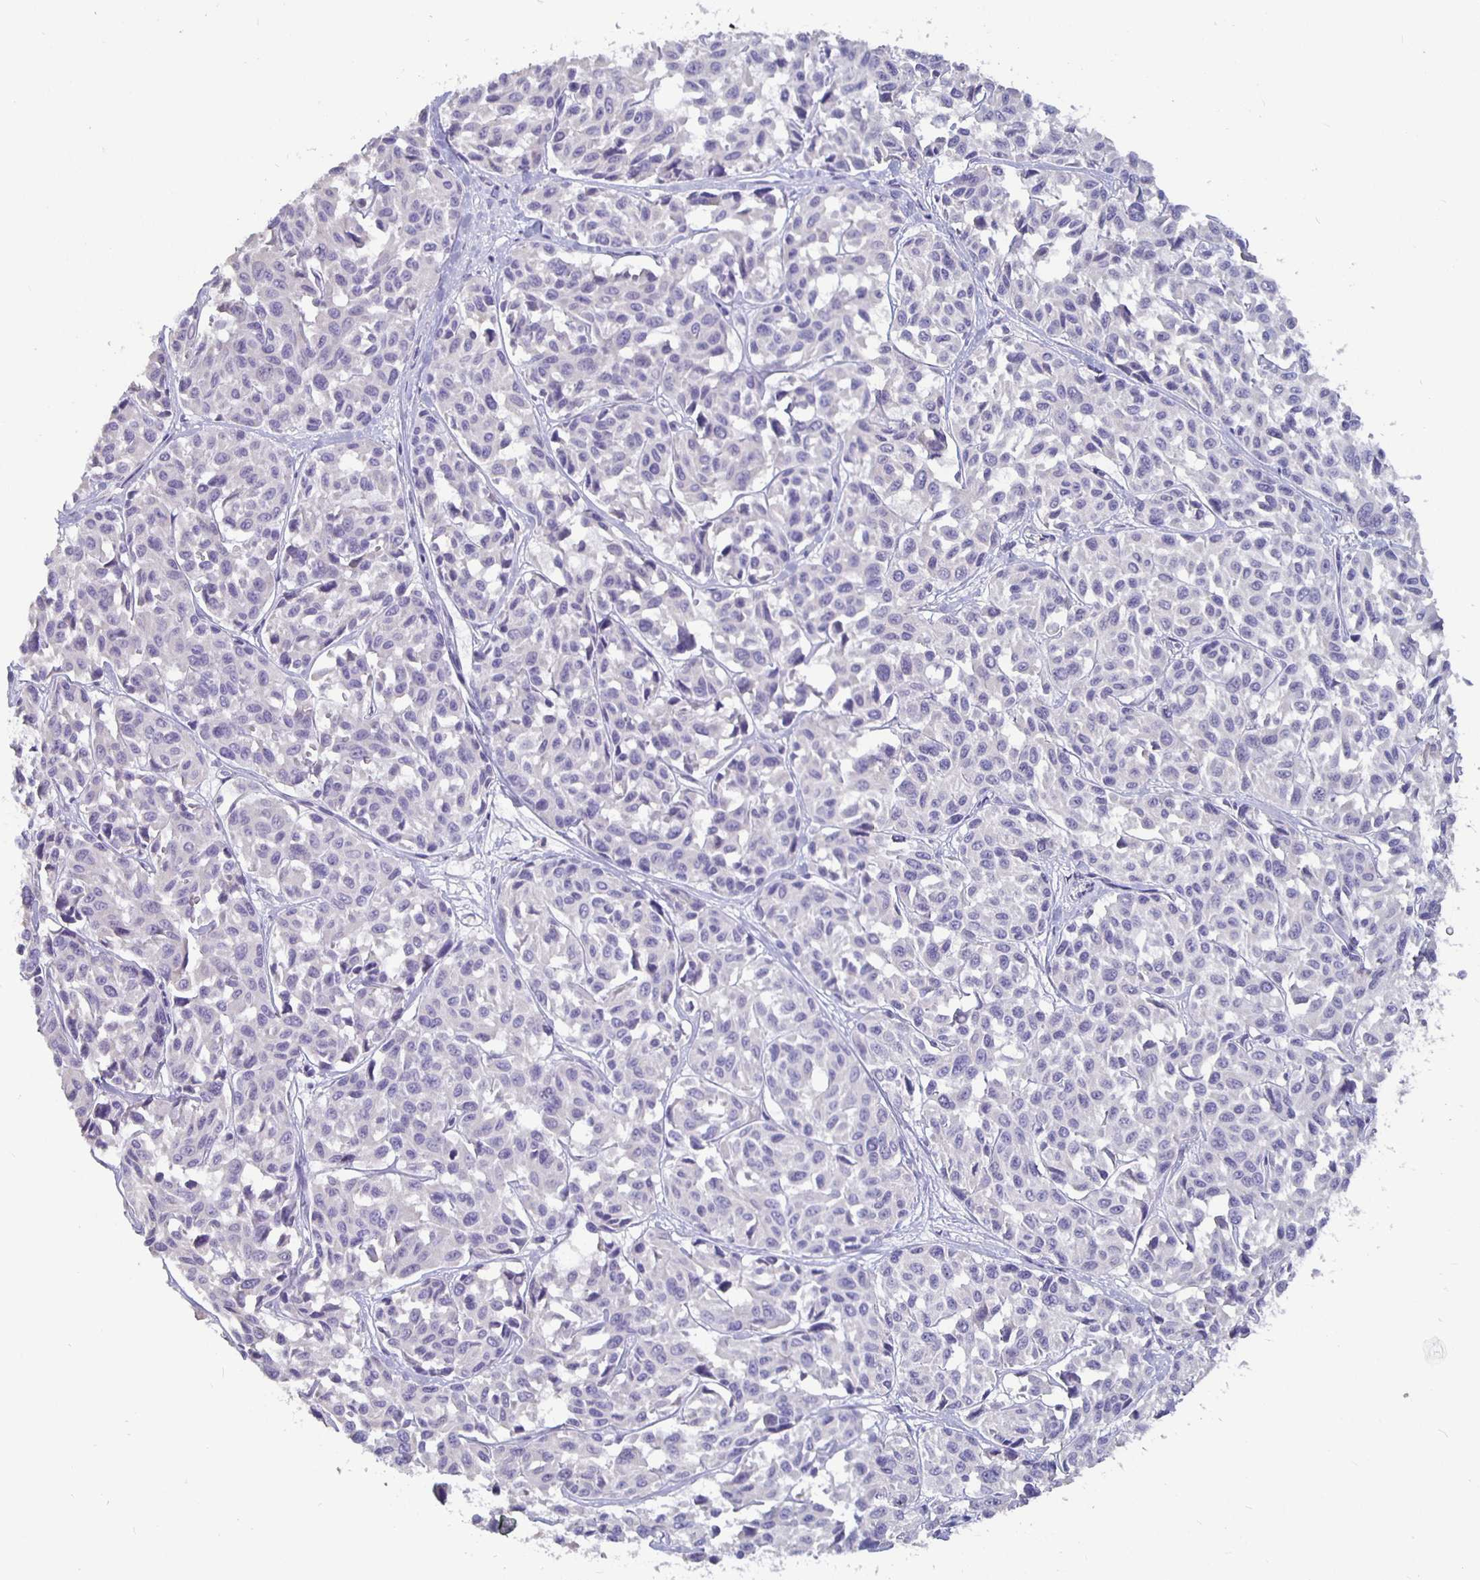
{"staining": {"intensity": "negative", "quantity": "none", "location": "none"}, "tissue": "melanoma", "cell_type": "Tumor cells", "image_type": "cancer", "snomed": [{"axis": "morphology", "description": "Malignant melanoma, NOS"}, {"axis": "topography", "description": "Skin"}], "caption": "The histopathology image shows no significant positivity in tumor cells of melanoma. (DAB IHC, high magnification).", "gene": "GPX4", "patient": {"sex": "female", "age": 66}}